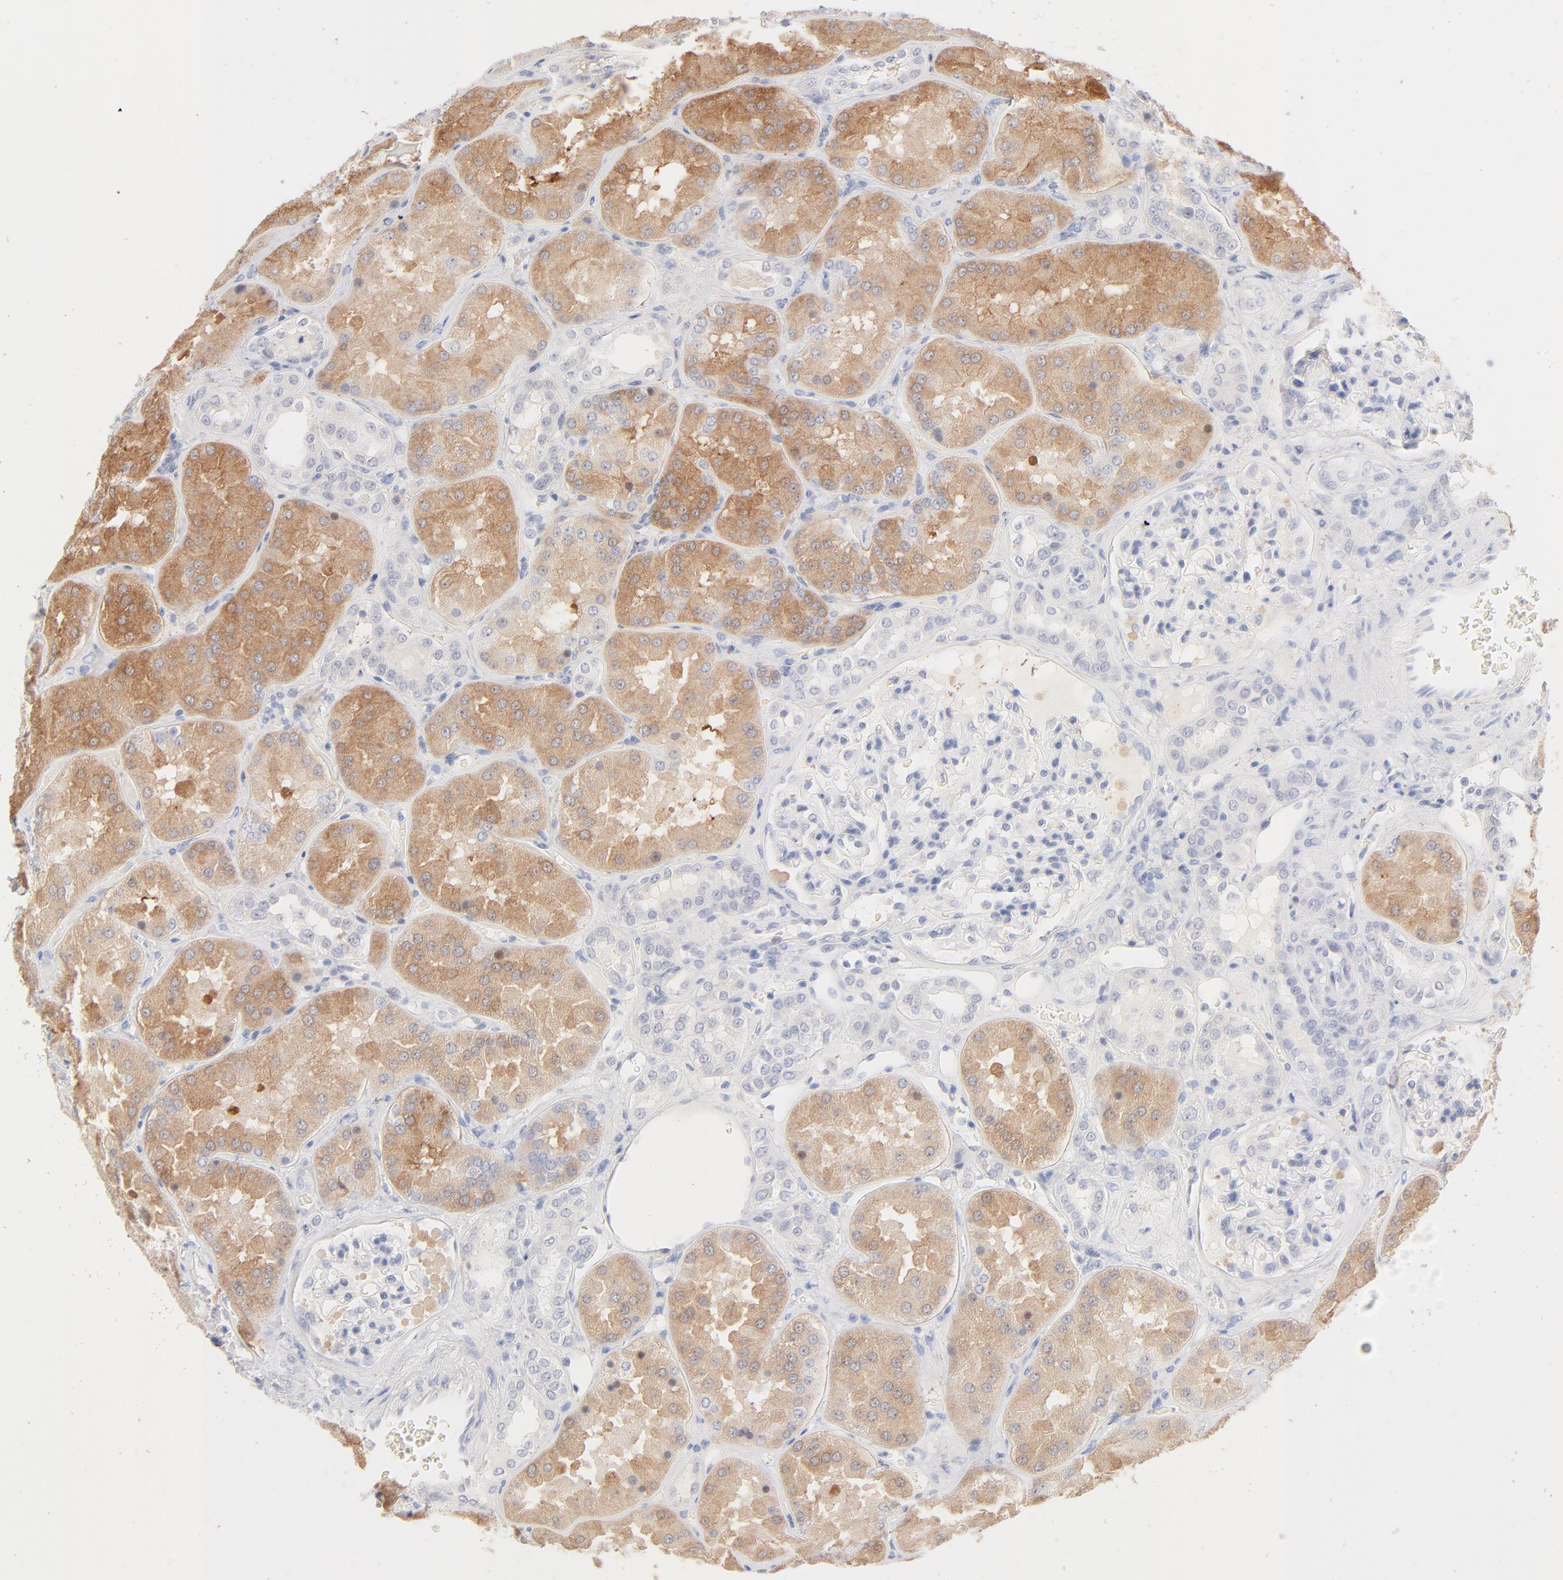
{"staining": {"intensity": "negative", "quantity": "none", "location": "none"}, "tissue": "kidney", "cell_type": "Cells in glomeruli", "image_type": "normal", "snomed": [{"axis": "morphology", "description": "Normal tissue, NOS"}, {"axis": "topography", "description": "Kidney"}], "caption": "DAB (3,3'-diaminobenzidine) immunohistochemical staining of unremarkable kidney demonstrates no significant positivity in cells in glomeruli. Nuclei are stained in blue.", "gene": "ONECUT1", "patient": {"sex": "female", "age": 56}}